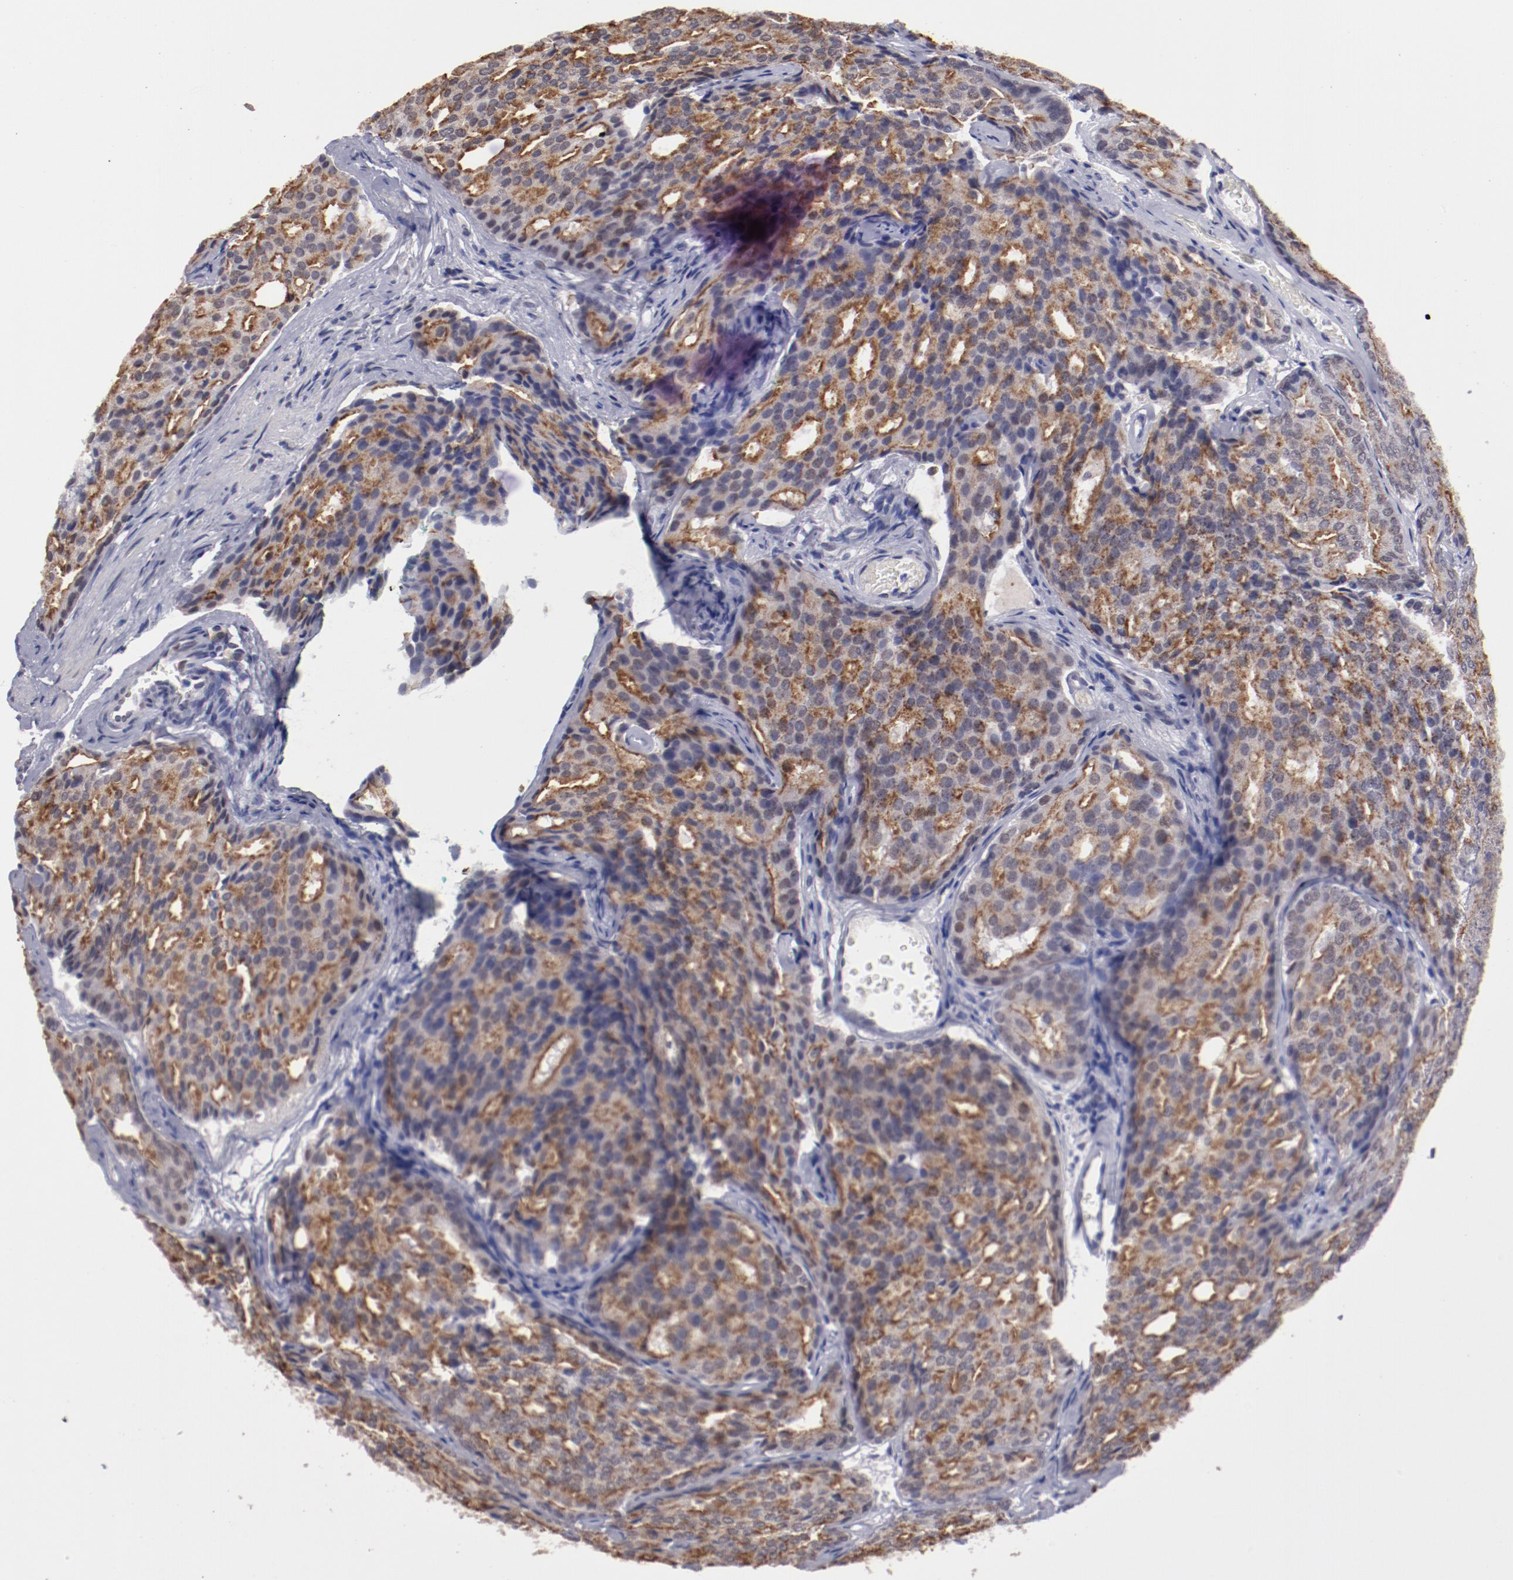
{"staining": {"intensity": "moderate", "quantity": ">75%", "location": "cytoplasmic/membranous"}, "tissue": "prostate cancer", "cell_type": "Tumor cells", "image_type": "cancer", "snomed": [{"axis": "morphology", "description": "Adenocarcinoma, High grade"}, {"axis": "topography", "description": "Prostate"}], "caption": "Tumor cells exhibit moderate cytoplasmic/membranous expression in approximately >75% of cells in prostate cancer.", "gene": "IRF4", "patient": {"sex": "male", "age": 64}}